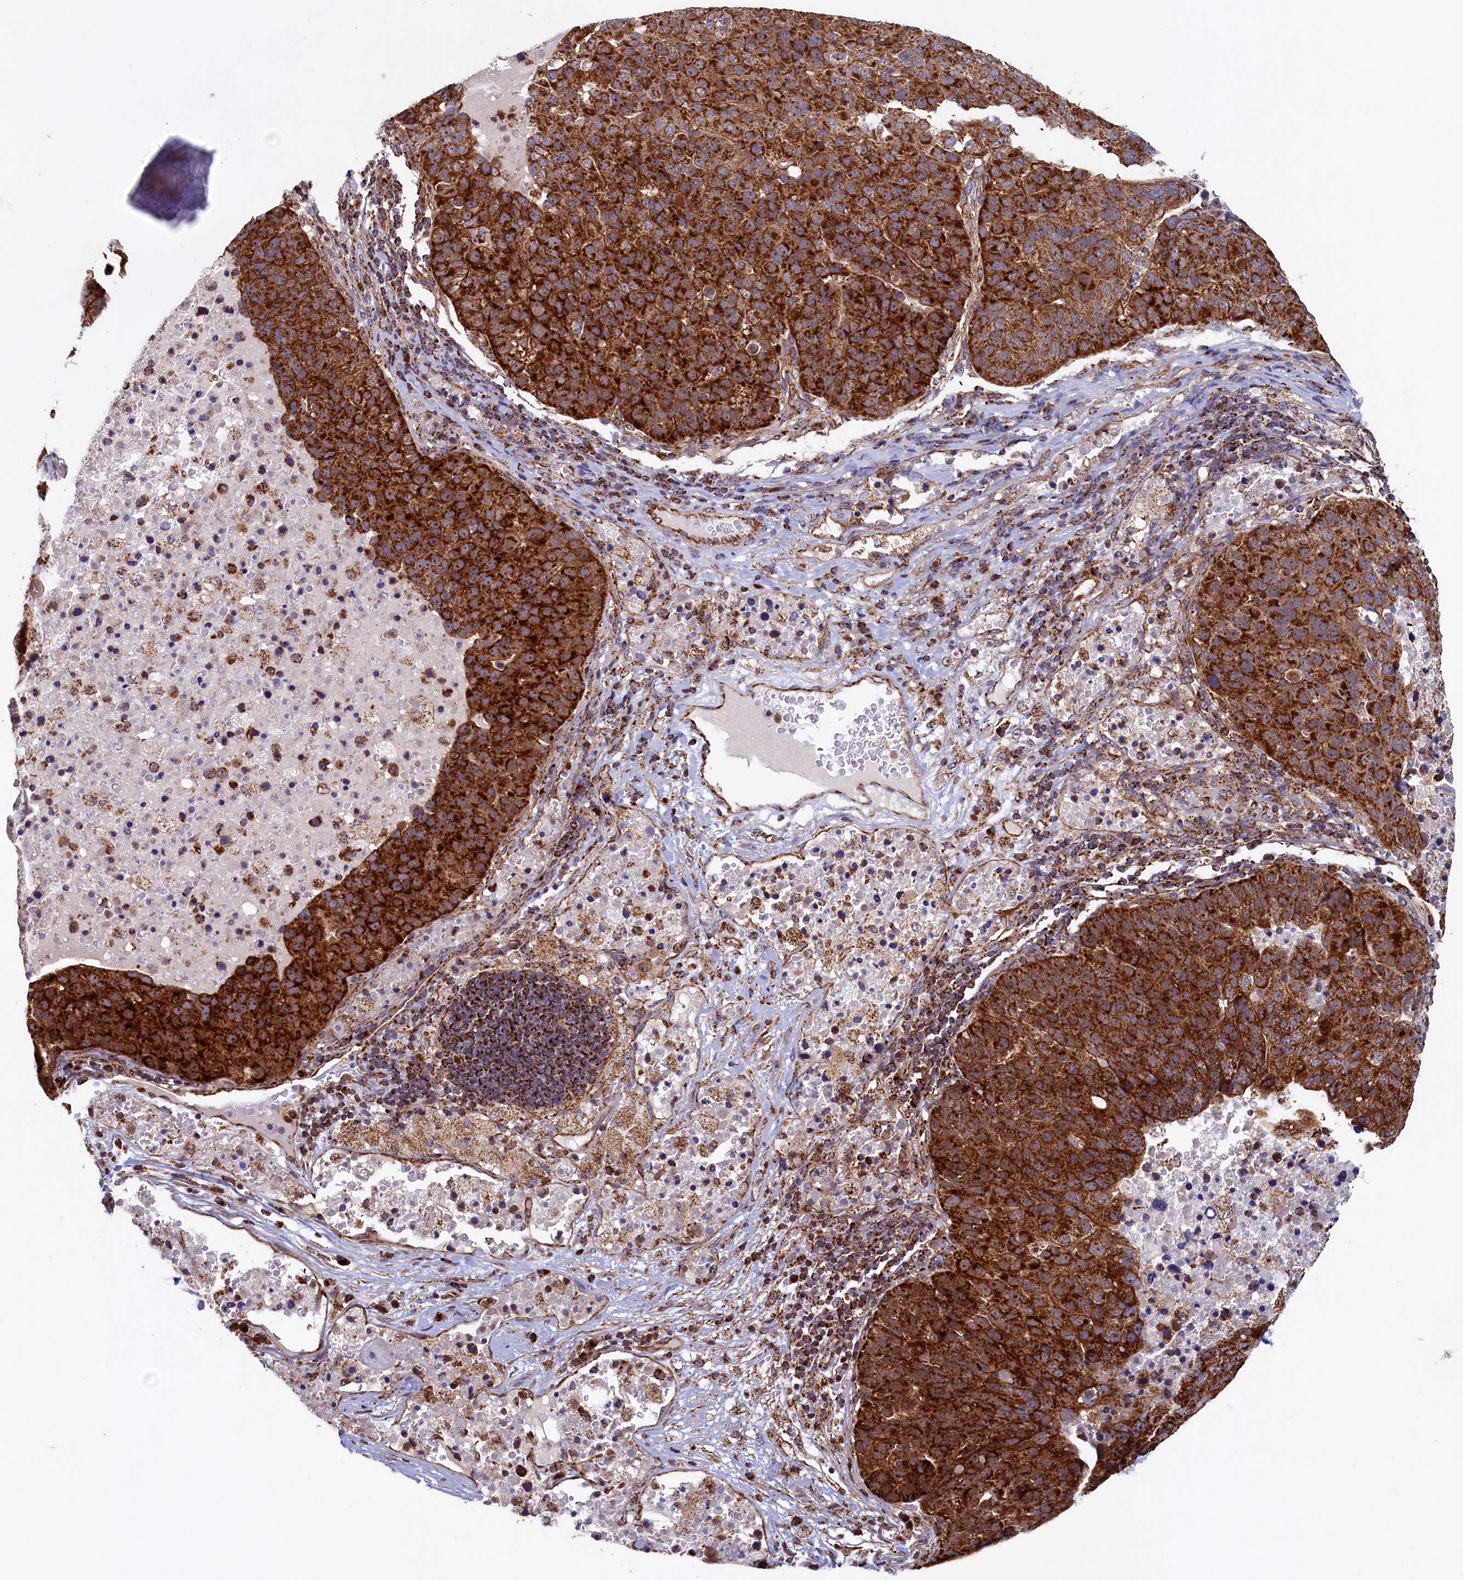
{"staining": {"intensity": "strong", "quantity": ">75%", "location": "cytoplasmic/membranous"}, "tissue": "pancreatic cancer", "cell_type": "Tumor cells", "image_type": "cancer", "snomed": [{"axis": "morphology", "description": "Adenocarcinoma, NOS"}, {"axis": "topography", "description": "Pancreas"}], "caption": "Tumor cells show strong cytoplasmic/membranous positivity in approximately >75% of cells in pancreatic cancer (adenocarcinoma).", "gene": "UBE3B", "patient": {"sex": "female", "age": 61}}